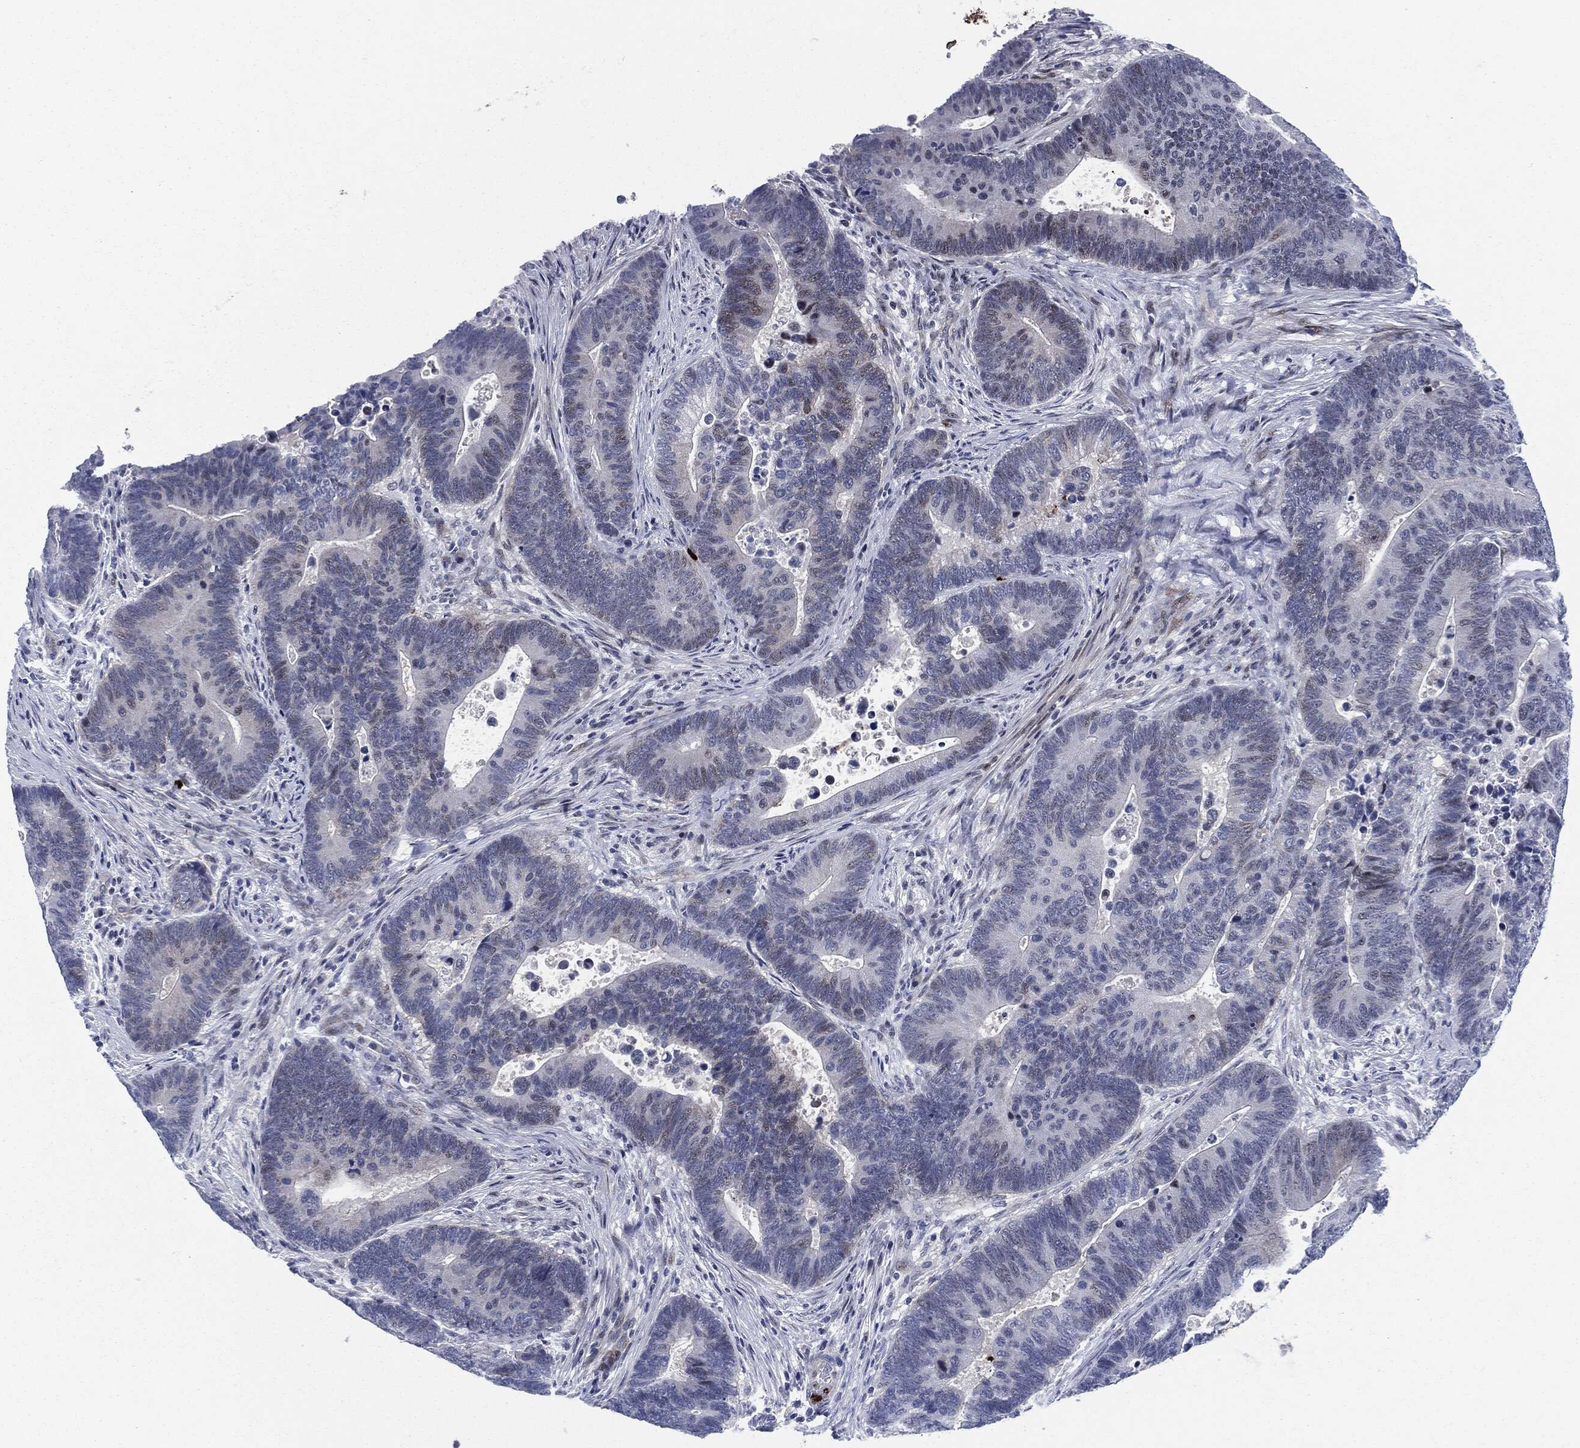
{"staining": {"intensity": "weak", "quantity": "<25%", "location": "nuclear"}, "tissue": "colorectal cancer", "cell_type": "Tumor cells", "image_type": "cancer", "snomed": [{"axis": "morphology", "description": "Adenocarcinoma, NOS"}, {"axis": "topography", "description": "Colon"}], "caption": "Protein analysis of adenocarcinoma (colorectal) reveals no significant staining in tumor cells.", "gene": "MPO", "patient": {"sex": "male", "age": 75}}